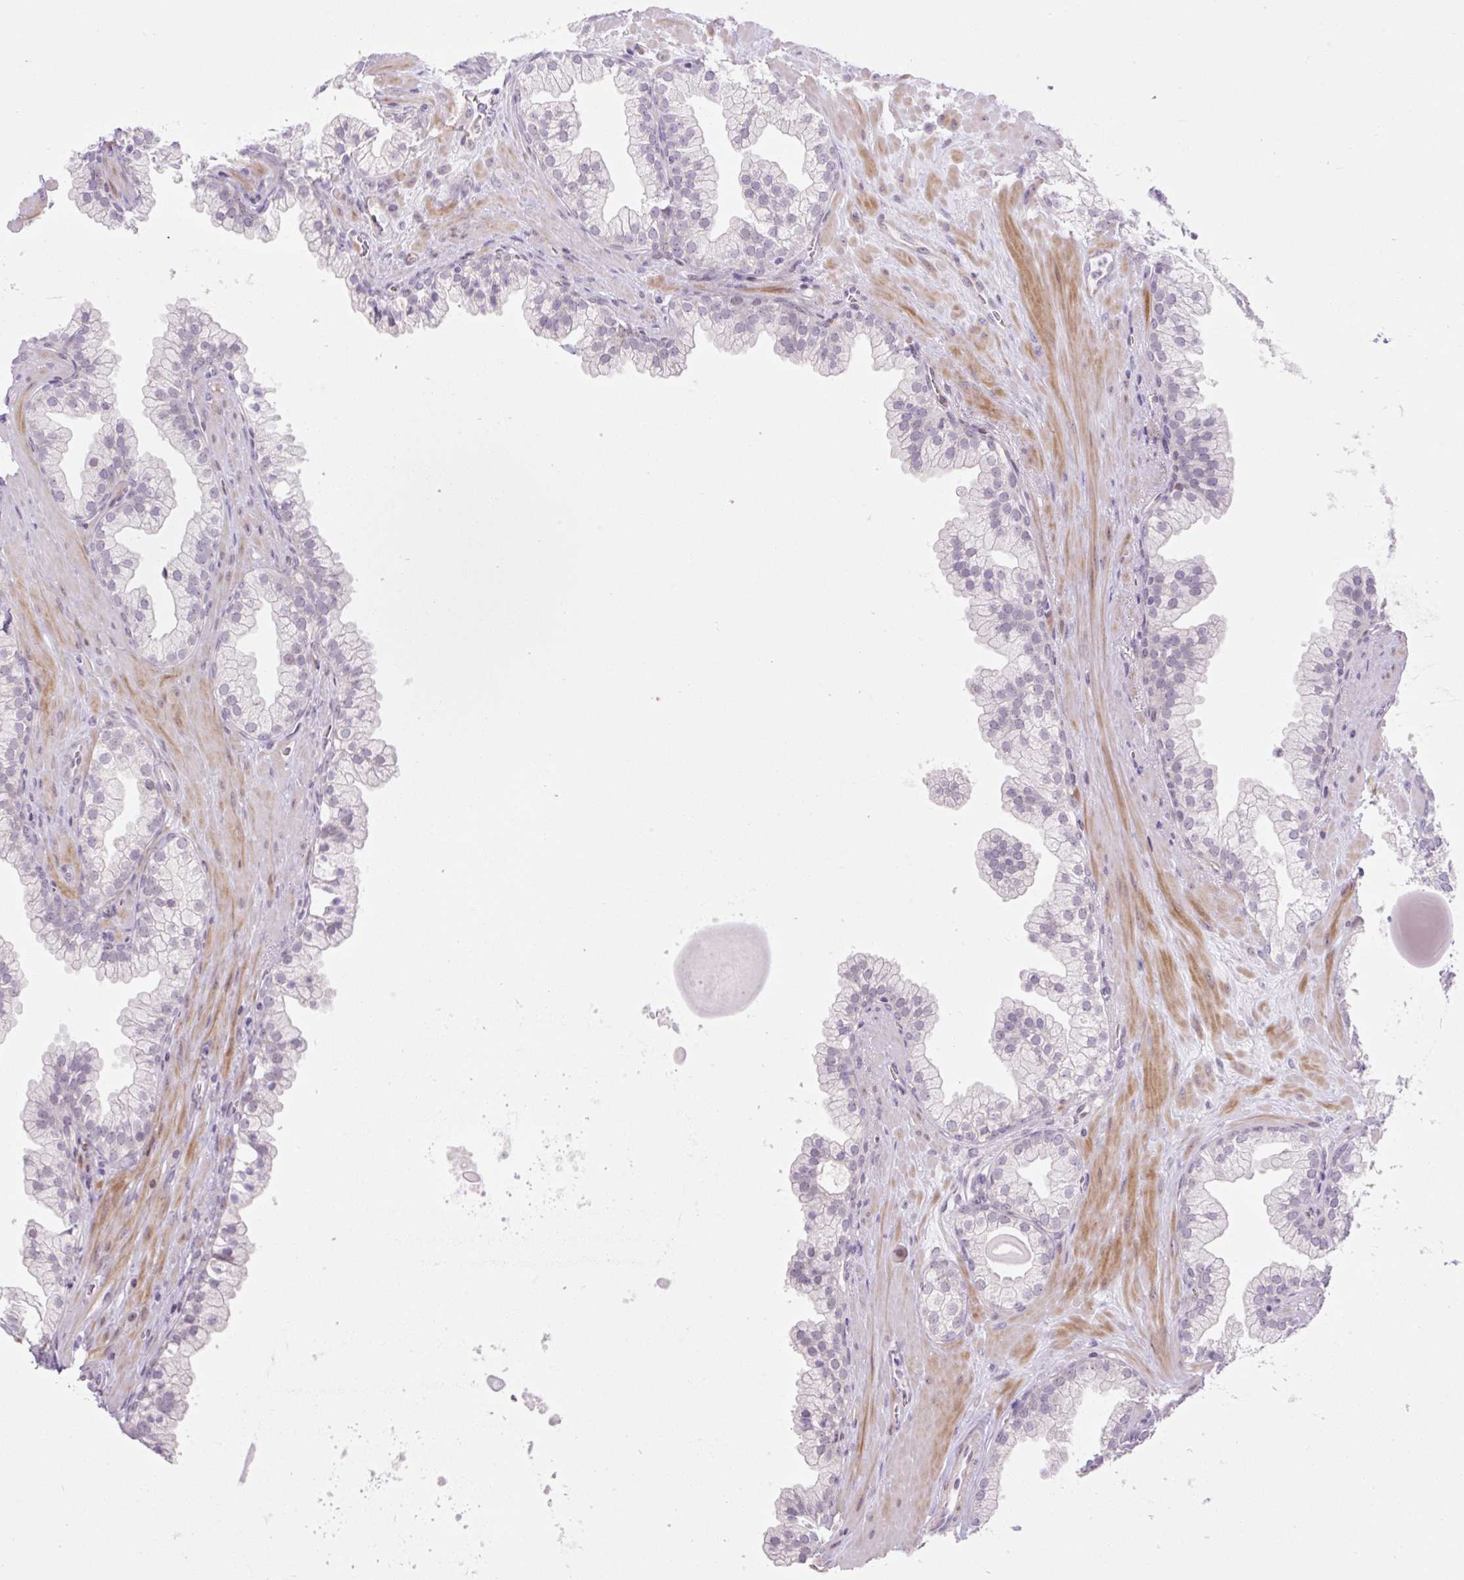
{"staining": {"intensity": "negative", "quantity": "none", "location": "none"}, "tissue": "prostate", "cell_type": "Glandular cells", "image_type": "normal", "snomed": [{"axis": "morphology", "description": "Normal tissue, NOS"}, {"axis": "topography", "description": "Prostate"}, {"axis": "topography", "description": "Peripheral nerve tissue"}], "caption": "Immunohistochemistry (IHC) of benign prostate reveals no staining in glandular cells. The staining is performed using DAB brown chromogen with nuclei counter-stained in using hematoxylin.", "gene": "ENSG00000268750", "patient": {"sex": "male", "age": 61}}